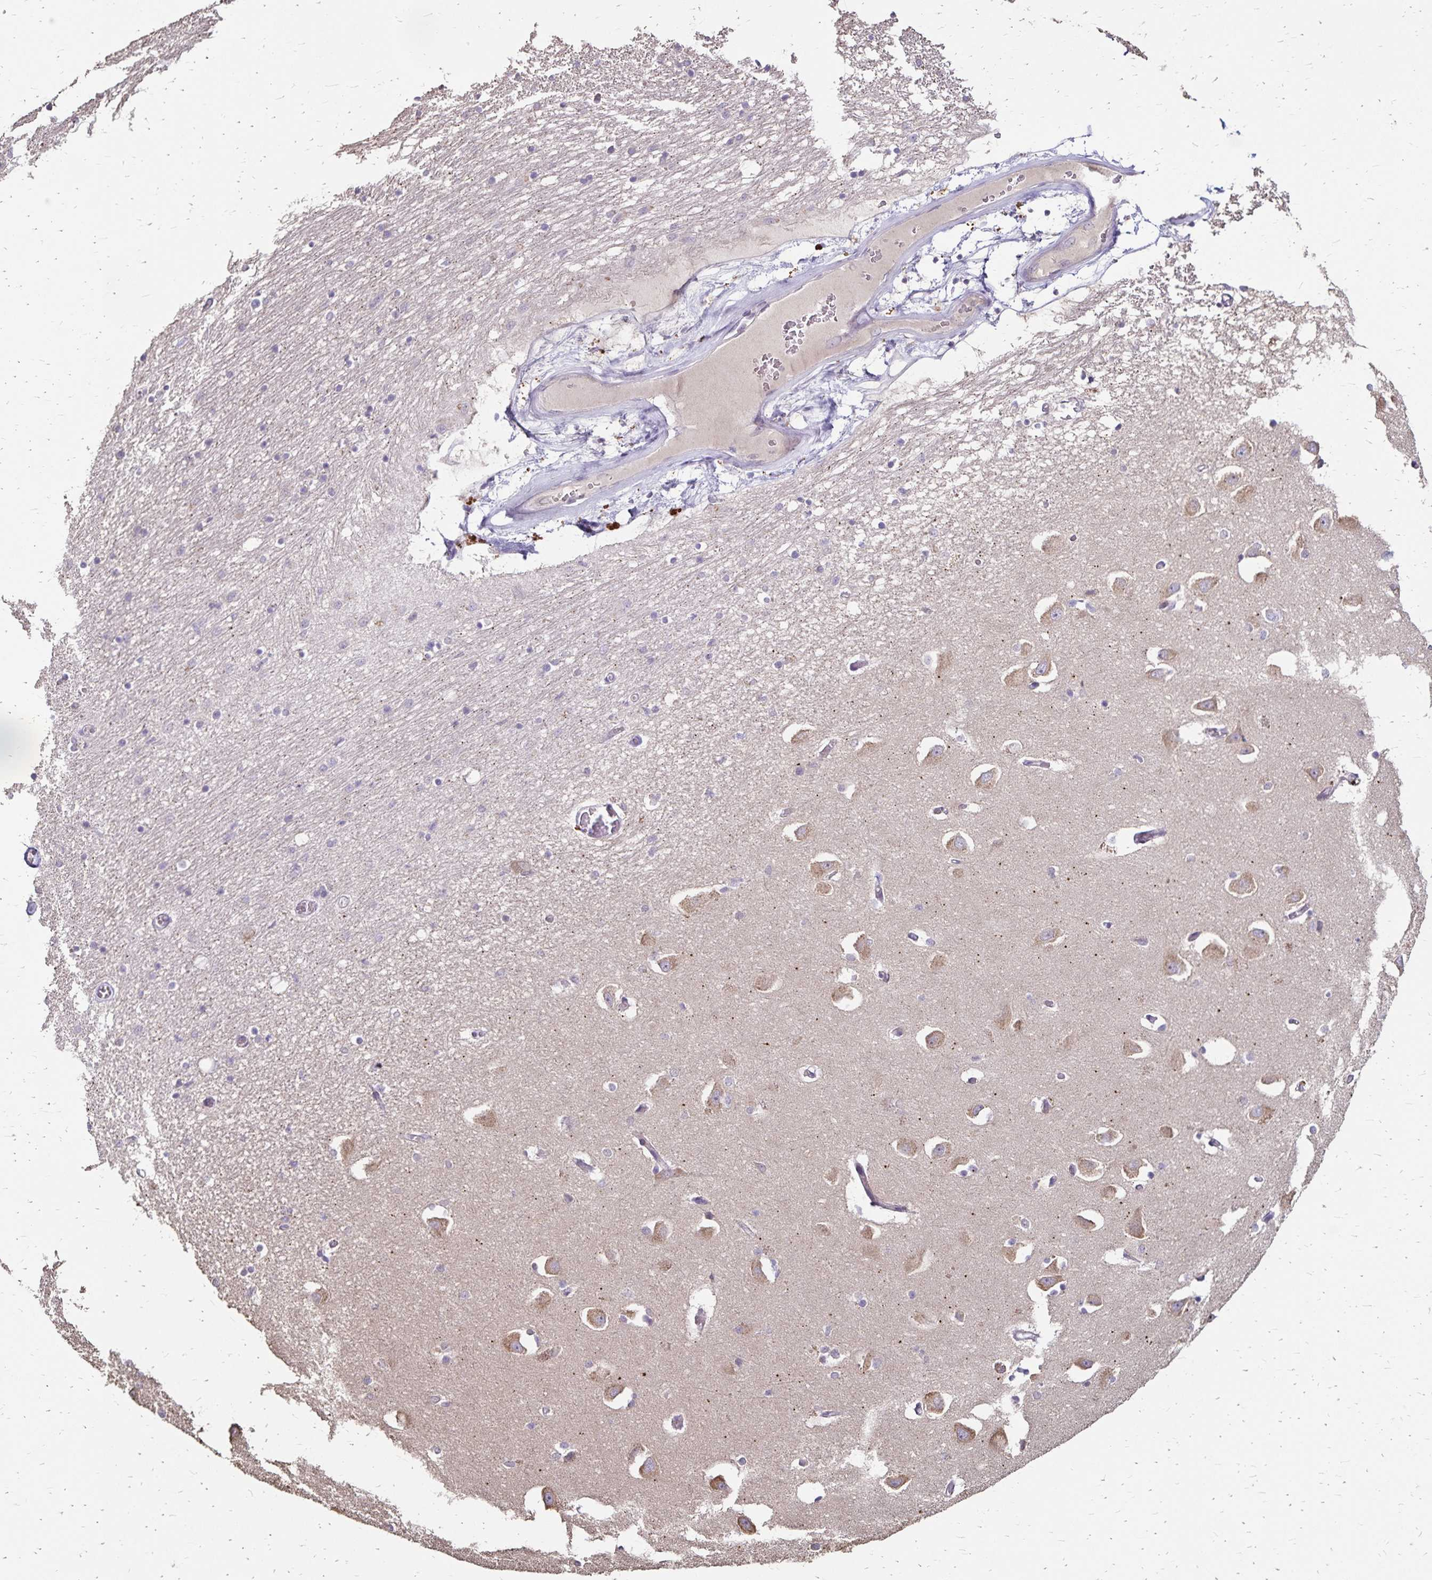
{"staining": {"intensity": "weak", "quantity": "<25%", "location": "cytoplasmic/membranous"}, "tissue": "caudate", "cell_type": "Glial cells", "image_type": "normal", "snomed": [{"axis": "morphology", "description": "Normal tissue, NOS"}, {"axis": "topography", "description": "Lateral ventricle wall"}, {"axis": "topography", "description": "Hippocampus"}], "caption": "Immunohistochemical staining of normal caudate reveals no significant expression in glial cells. (IHC, brightfield microscopy, high magnification).", "gene": "EMC10", "patient": {"sex": "female", "age": 63}}